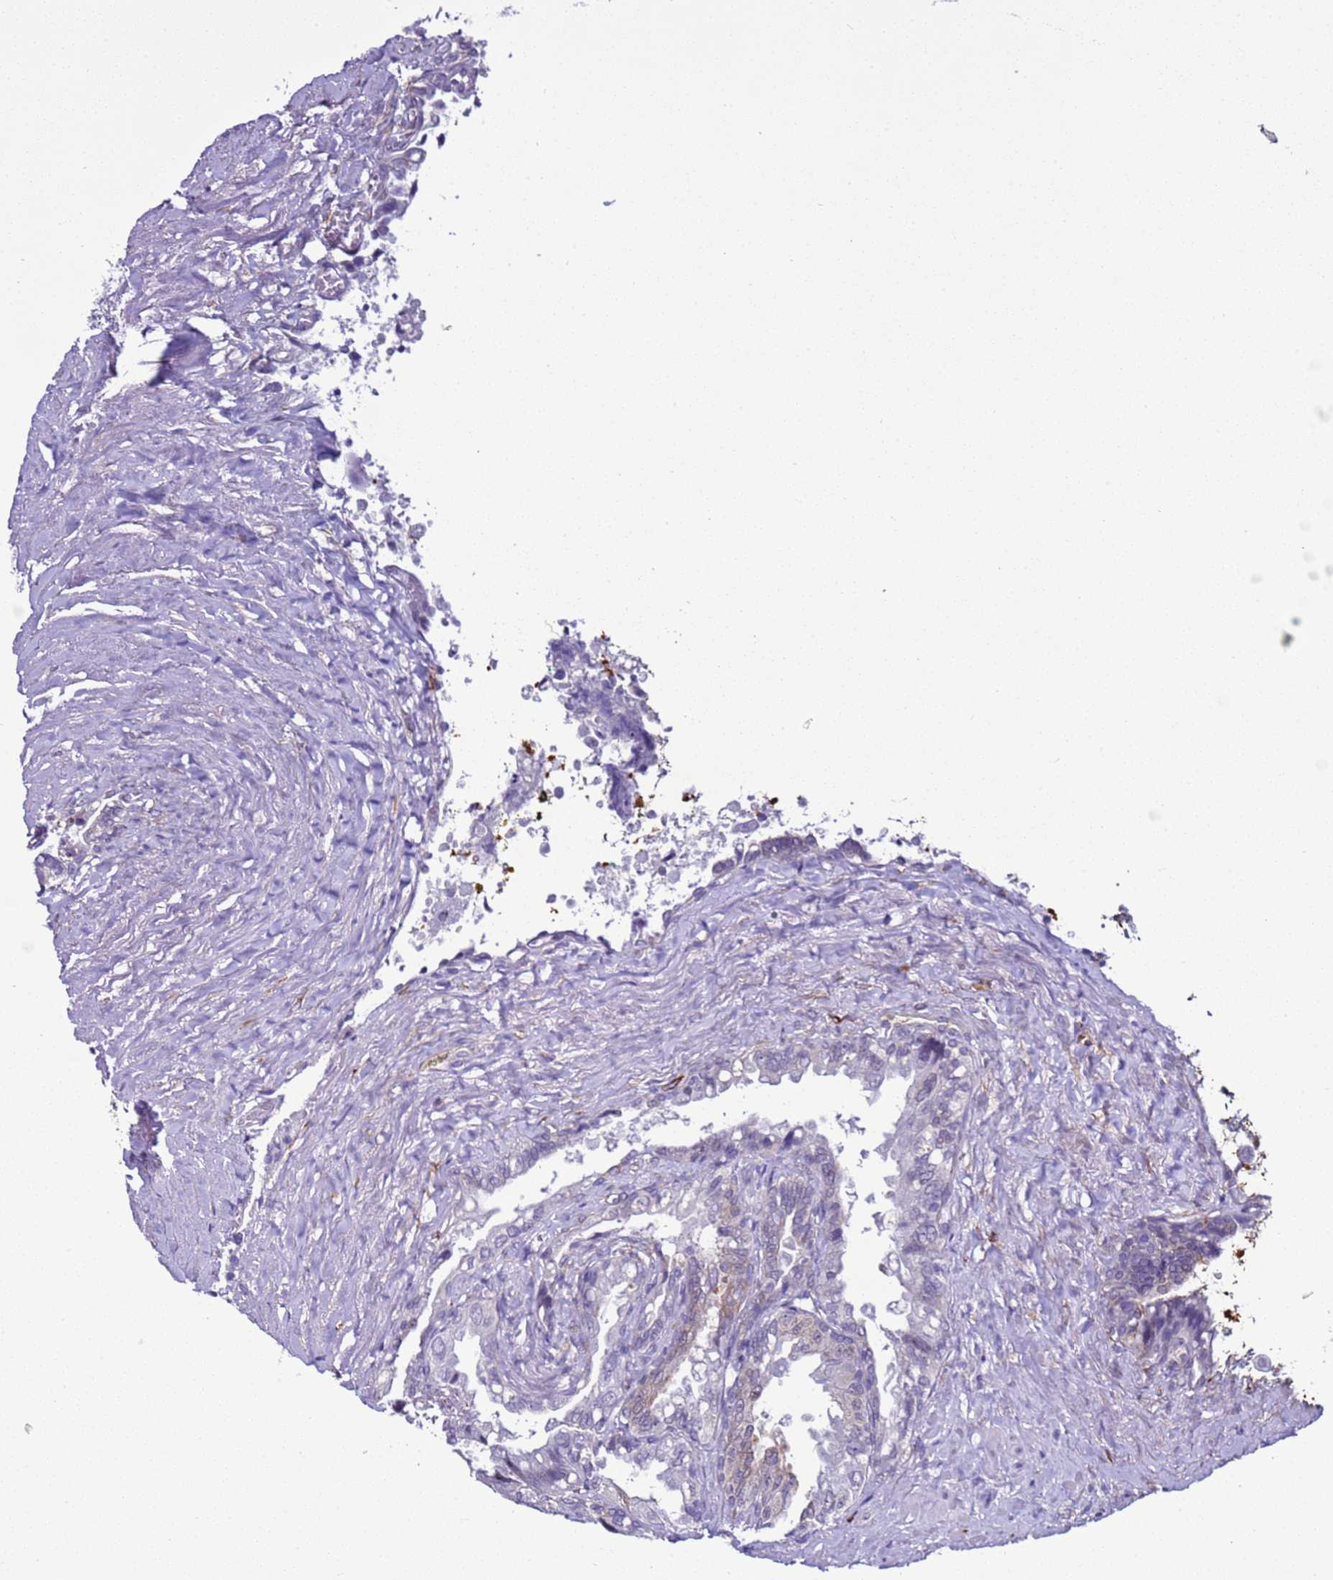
{"staining": {"intensity": "negative", "quantity": "none", "location": "none"}, "tissue": "seminal vesicle", "cell_type": "Glandular cells", "image_type": "normal", "snomed": [{"axis": "morphology", "description": "Normal tissue, NOS"}, {"axis": "topography", "description": "Seminal veicle"}, {"axis": "topography", "description": "Peripheral nerve tissue"}], "caption": "Seminal vesicle stained for a protein using immunohistochemistry (IHC) exhibits no positivity glandular cells.", "gene": "LRRC10B", "patient": {"sex": "male", "age": 60}}